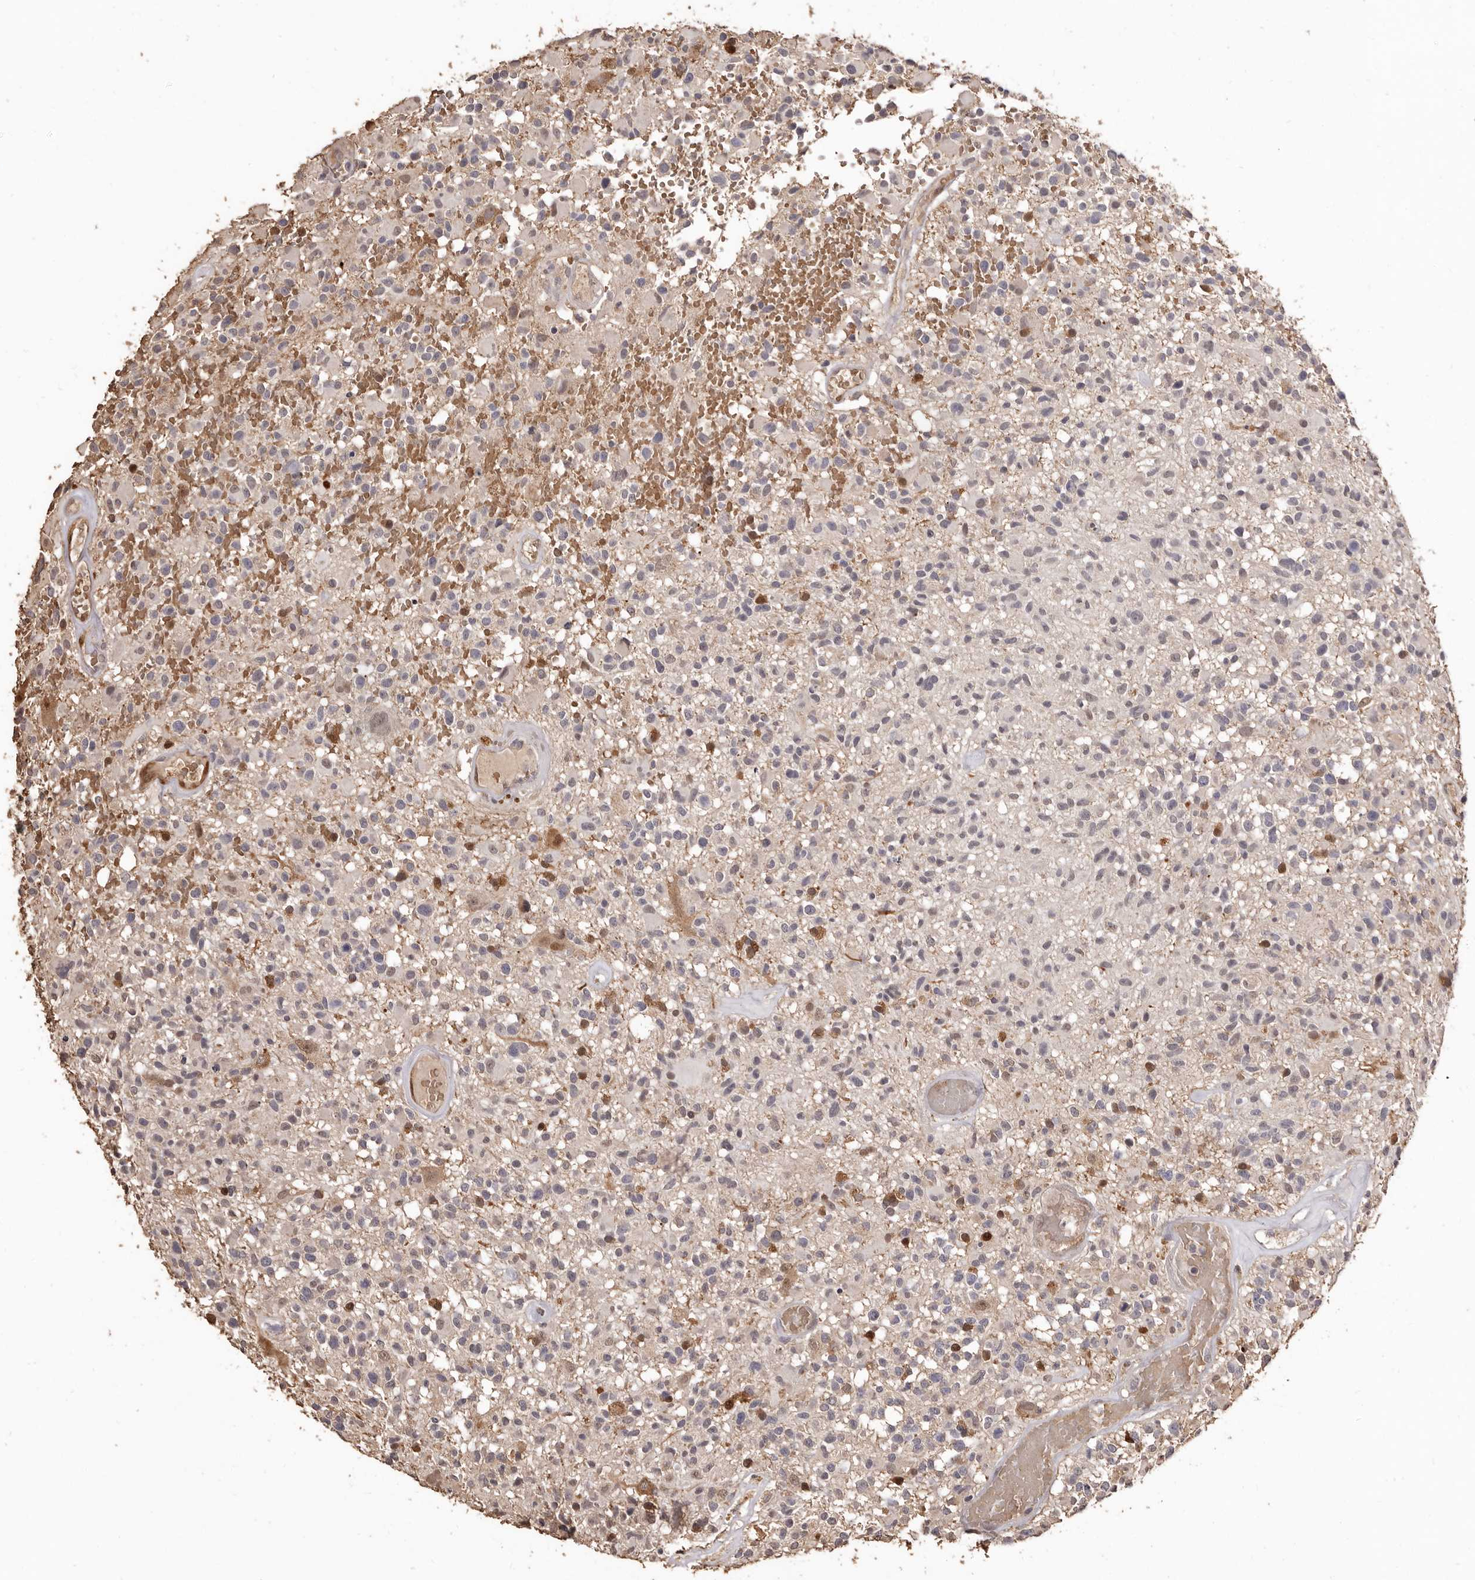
{"staining": {"intensity": "negative", "quantity": "none", "location": "none"}, "tissue": "glioma", "cell_type": "Tumor cells", "image_type": "cancer", "snomed": [{"axis": "morphology", "description": "Glioma, malignant, High grade"}, {"axis": "morphology", "description": "Glioblastoma, NOS"}, {"axis": "topography", "description": "Brain"}], "caption": "Immunohistochemistry of glioma shows no expression in tumor cells.", "gene": "INAVA", "patient": {"sex": "male", "age": 60}}